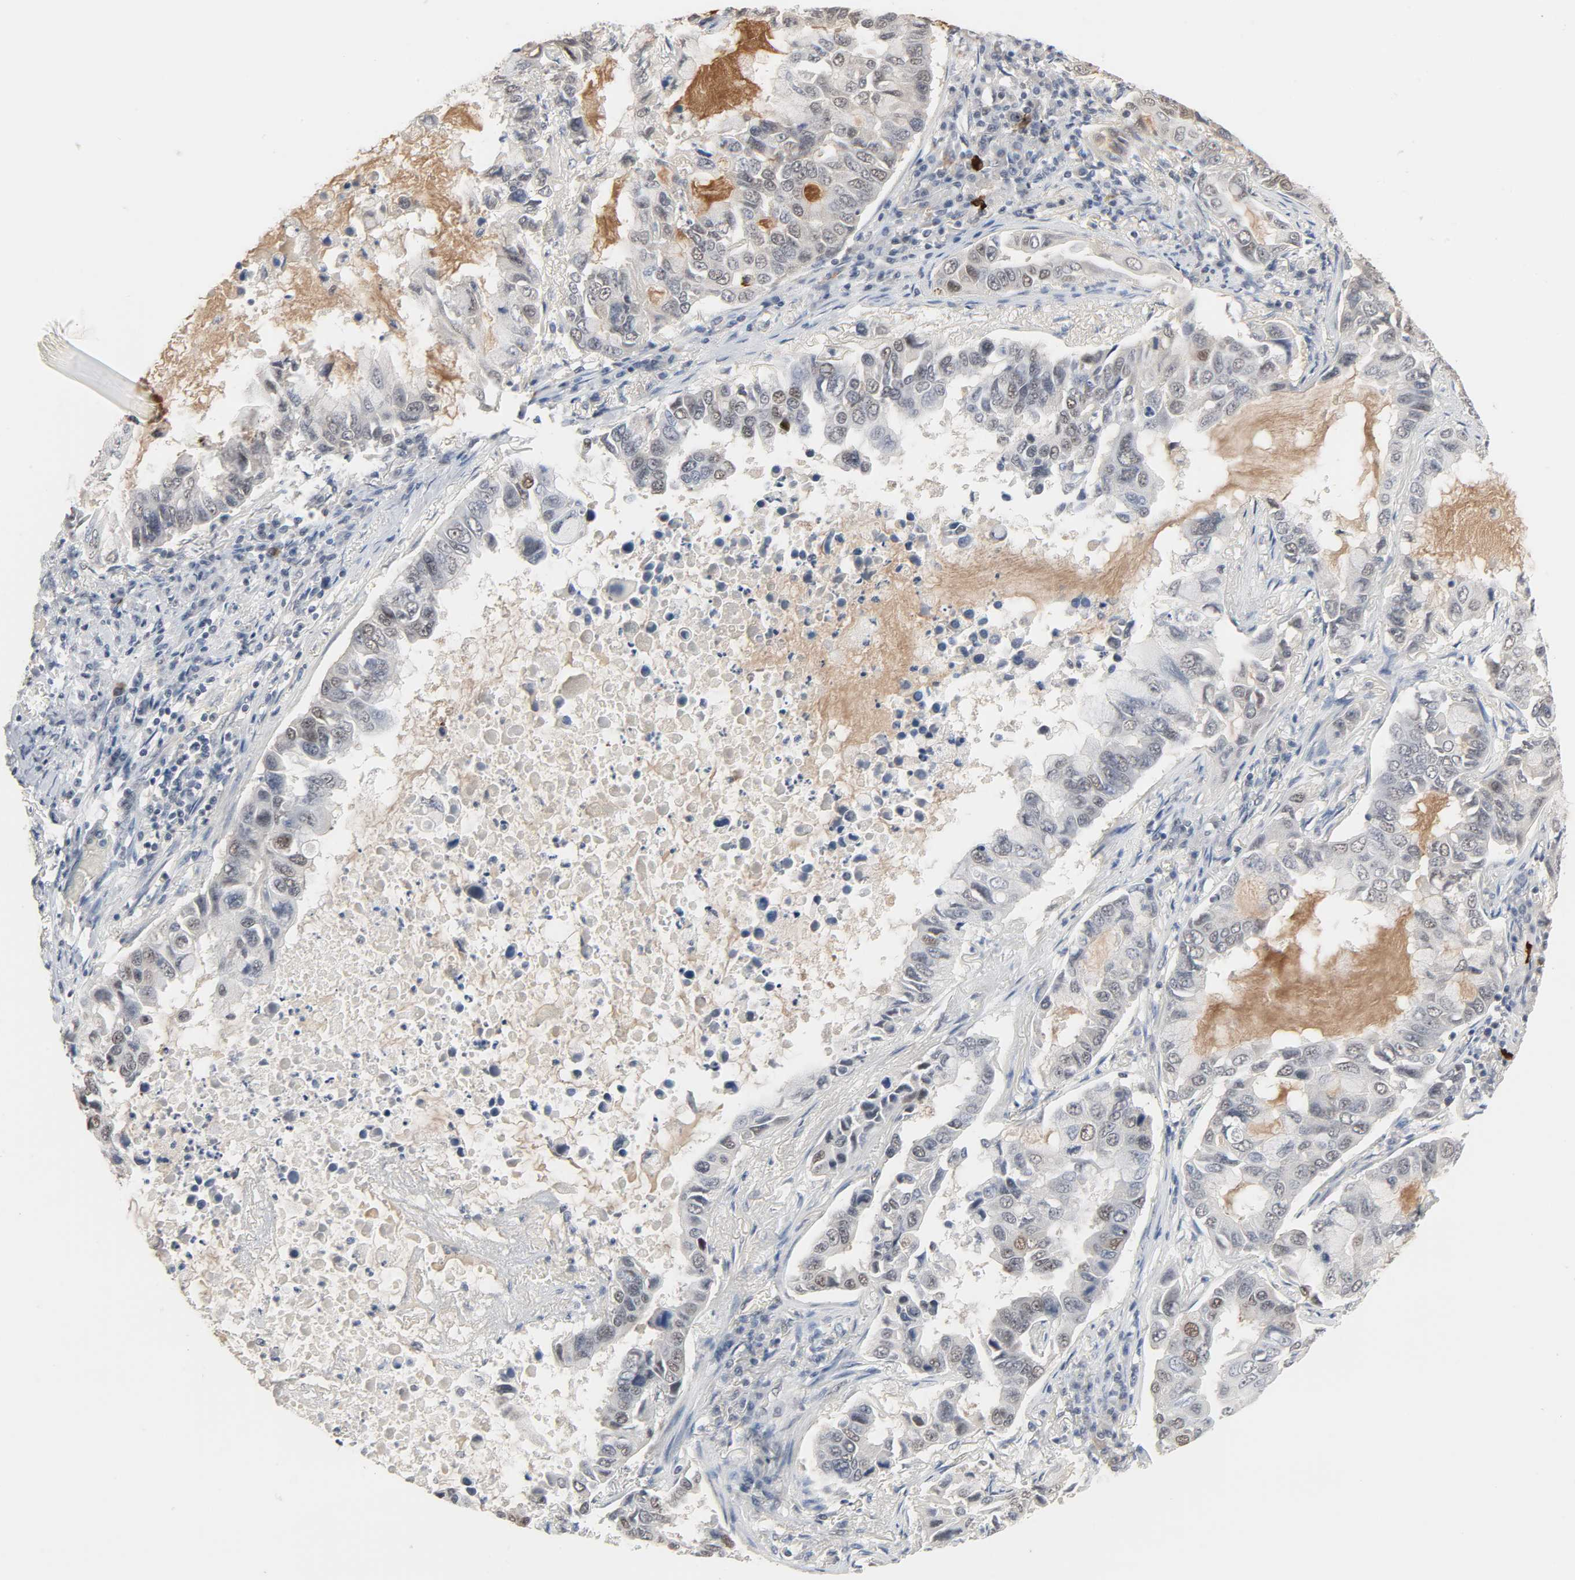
{"staining": {"intensity": "weak", "quantity": "<25%", "location": "cytoplasmic/membranous"}, "tissue": "lung cancer", "cell_type": "Tumor cells", "image_type": "cancer", "snomed": [{"axis": "morphology", "description": "Adenocarcinoma, NOS"}, {"axis": "topography", "description": "Lung"}], "caption": "Immunohistochemistry photomicrograph of neoplastic tissue: lung cancer (adenocarcinoma) stained with DAB shows no significant protein staining in tumor cells.", "gene": "ACSS2", "patient": {"sex": "male", "age": 64}}